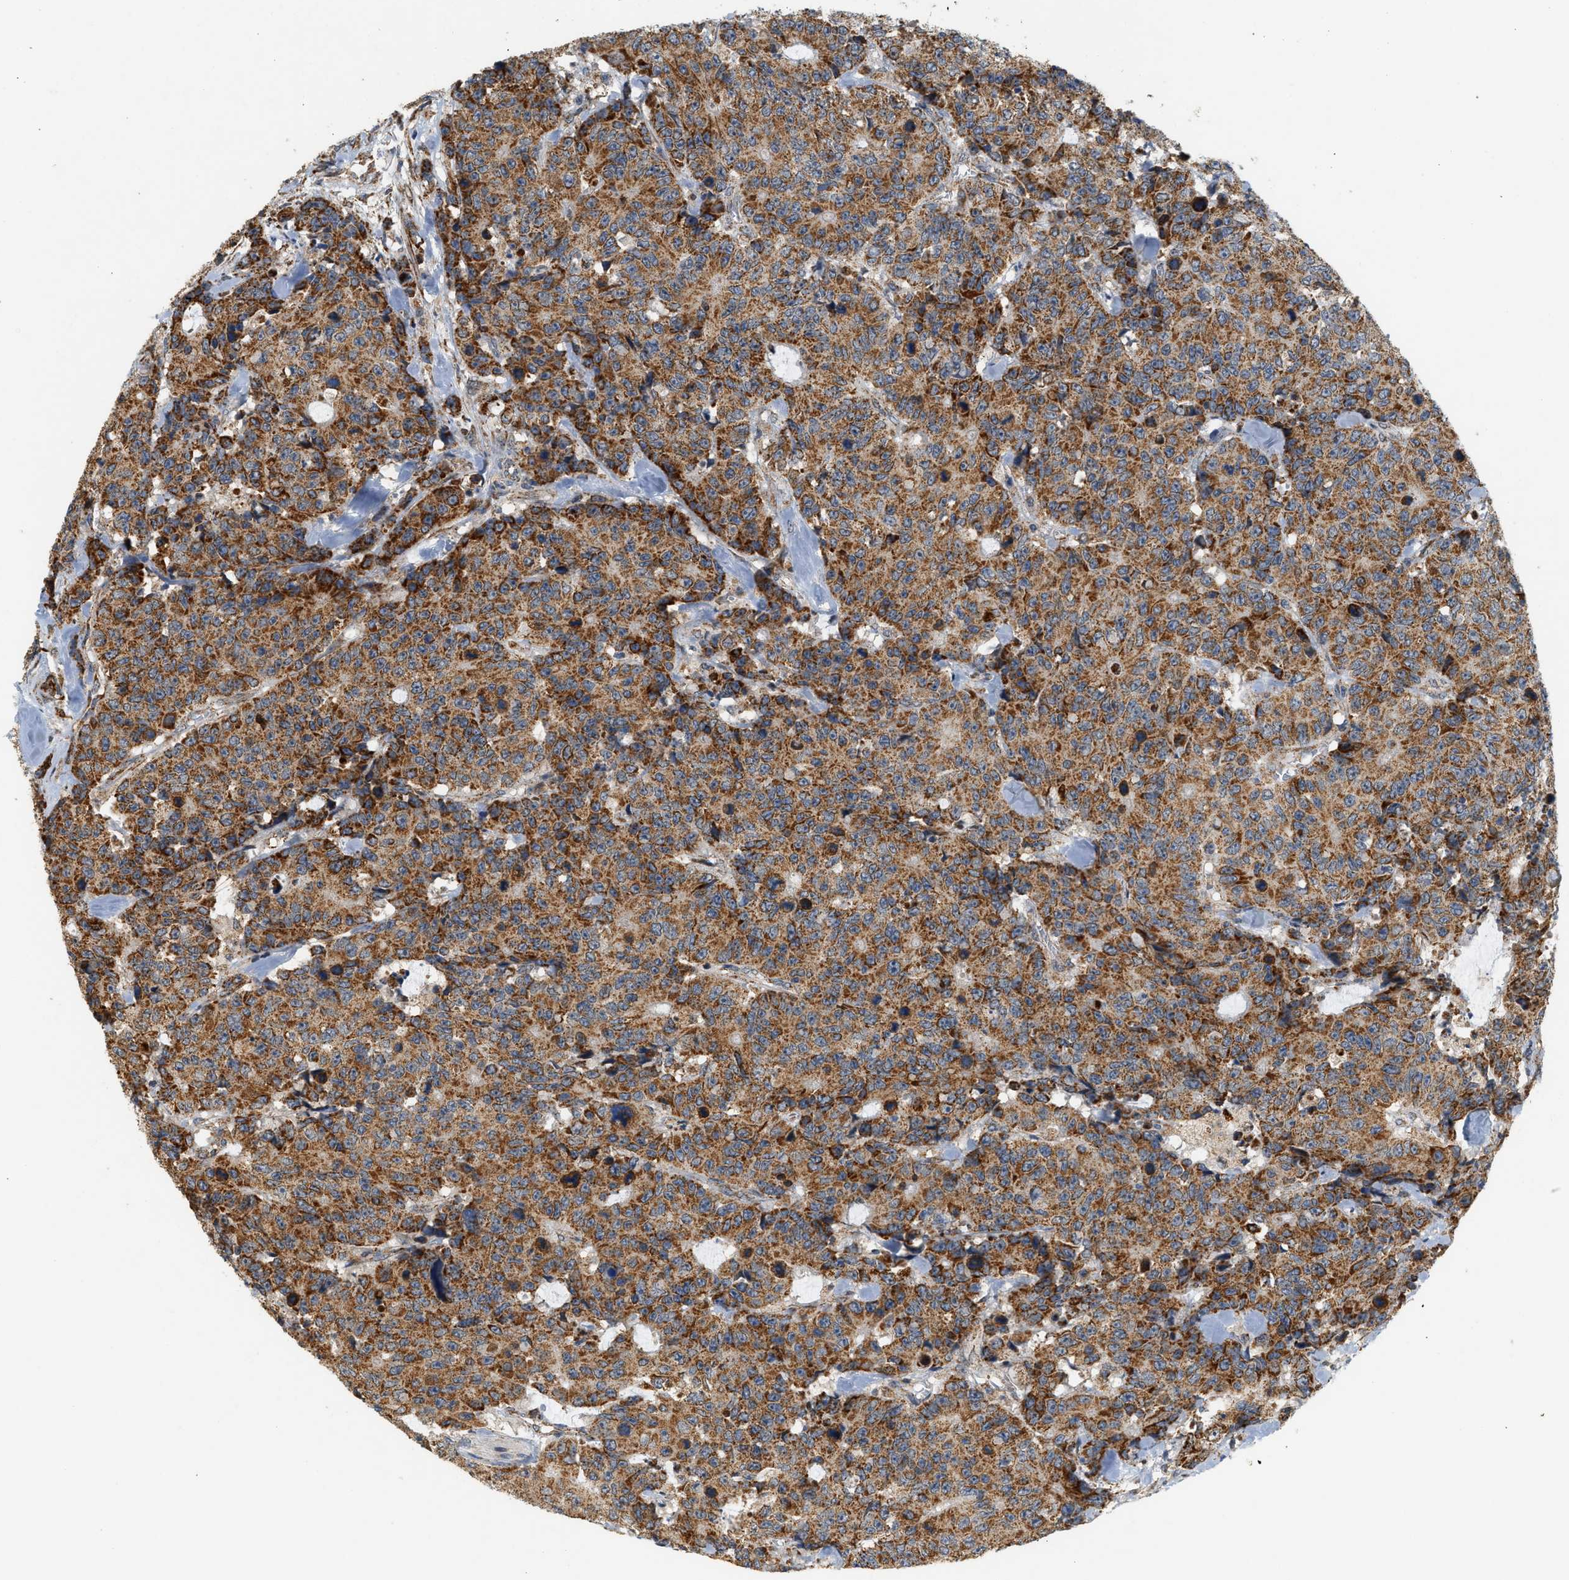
{"staining": {"intensity": "moderate", "quantity": ">75%", "location": "cytoplasmic/membranous"}, "tissue": "colorectal cancer", "cell_type": "Tumor cells", "image_type": "cancer", "snomed": [{"axis": "morphology", "description": "Adenocarcinoma, NOS"}, {"axis": "topography", "description": "Colon"}], "caption": "Protein analysis of colorectal cancer tissue shows moderate cytoplasmic/membranous staining in approximately >75% of tumor cells.", "gene": "MCU", "patient": {"sex": "female", "age": 86}}